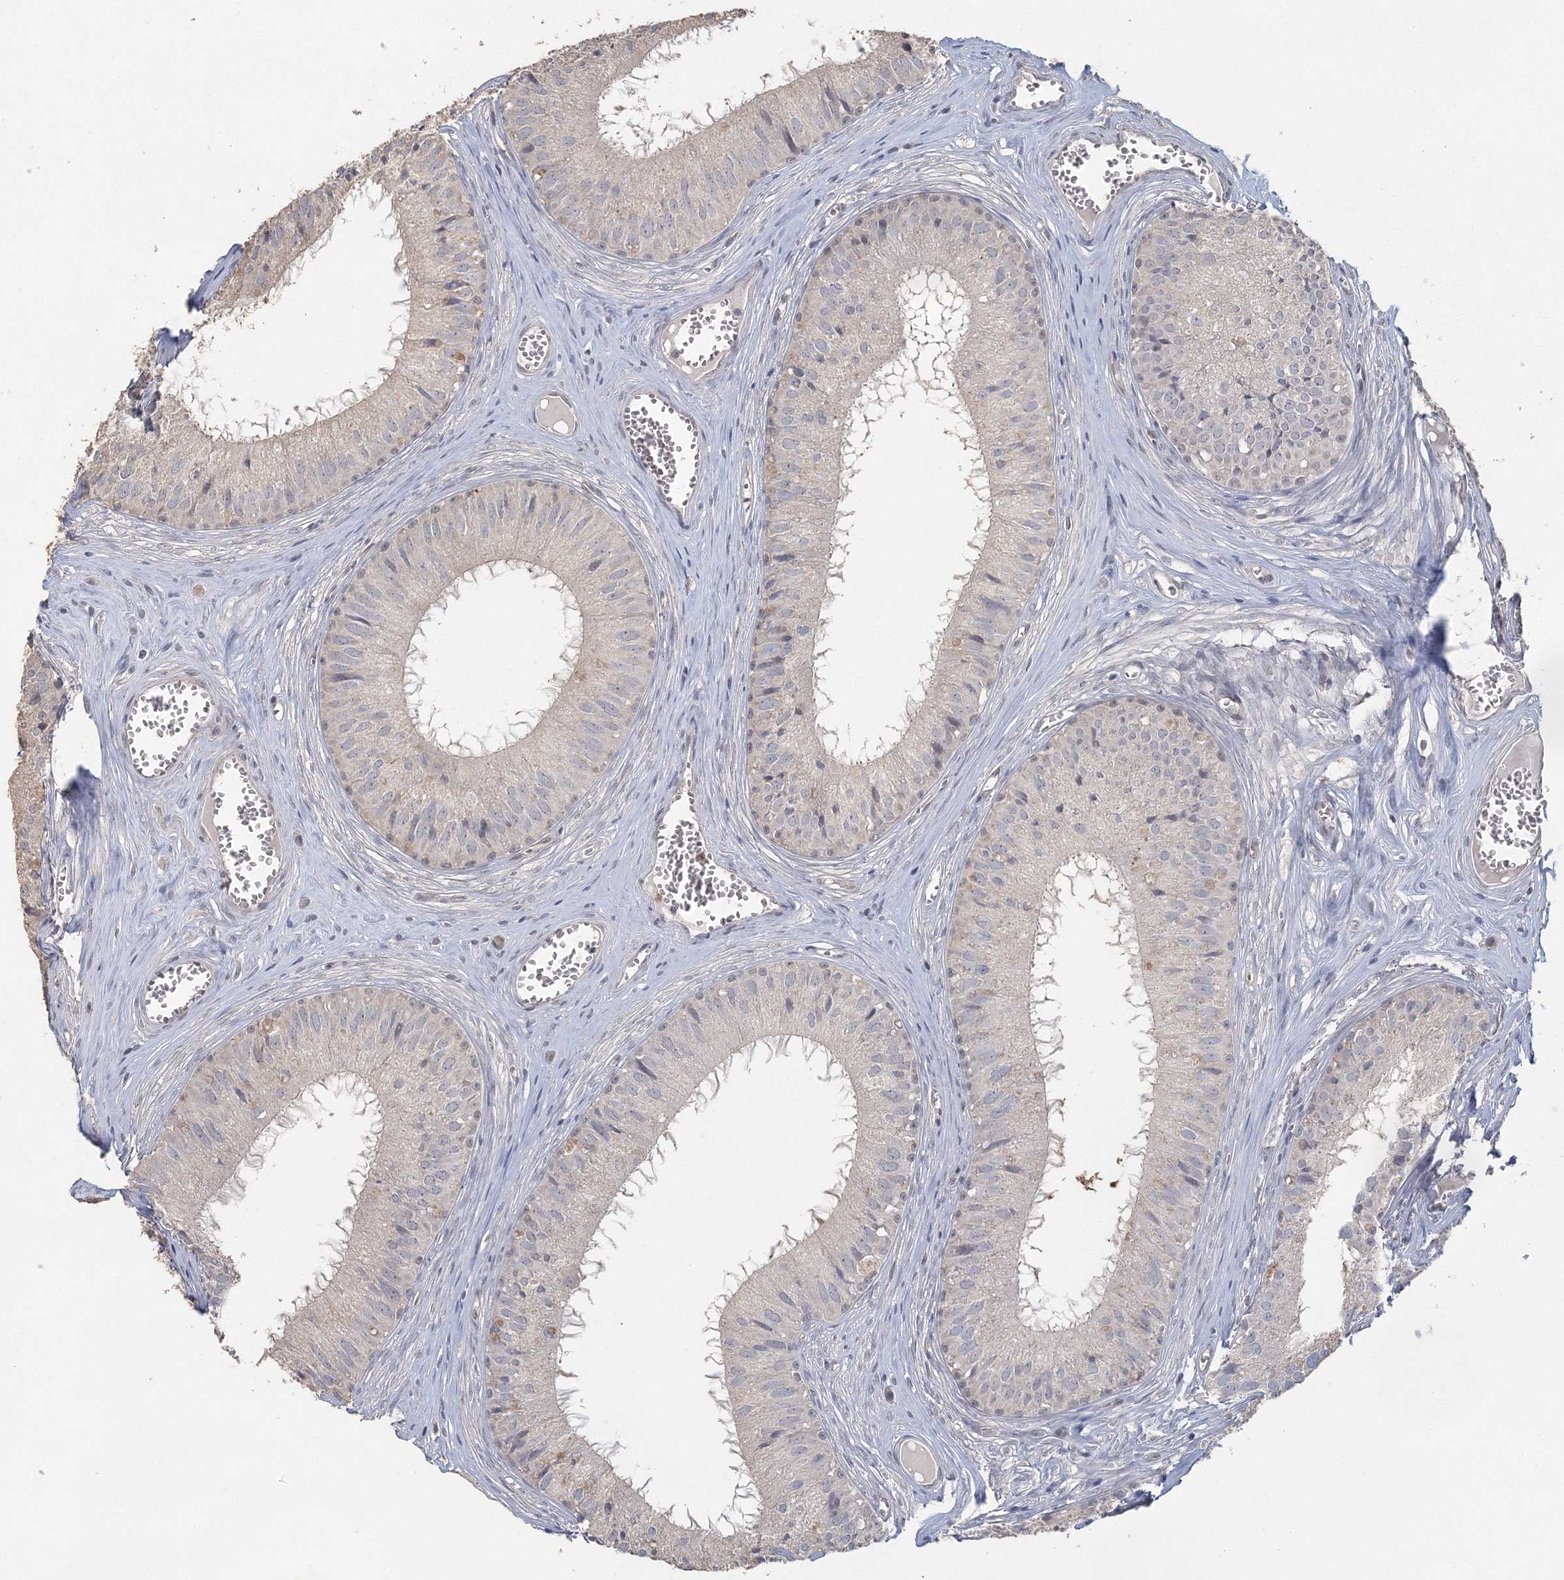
{"staining": {"intensity": "moderate", "quantity": "<25%", "location": "cytoplasmic/membranous,nuclear"}, "tissue": "epididymis", "cell_type": "Glandular cells", "image_type": "normal", "snomed": [{"axis": "morphology", "description": "Normal tissue, NOS"}, {"axis": "topography", "description": "Epididymis"}], "caption": "An immunohistochemistry image of unremarkable tissue is shown. Protein staining in brown shows moderate cytoplasmic/membranous,nuclear positivity in epididymis within glandular cells. The staining was performed using DAB (3,3'-diaminobenzidine), with brown indicating positive protein expression. Nuclei are stained blue with hematoxylin.", "gene": "UIMC1", "patient": {"sex": "male", "age": 36}}